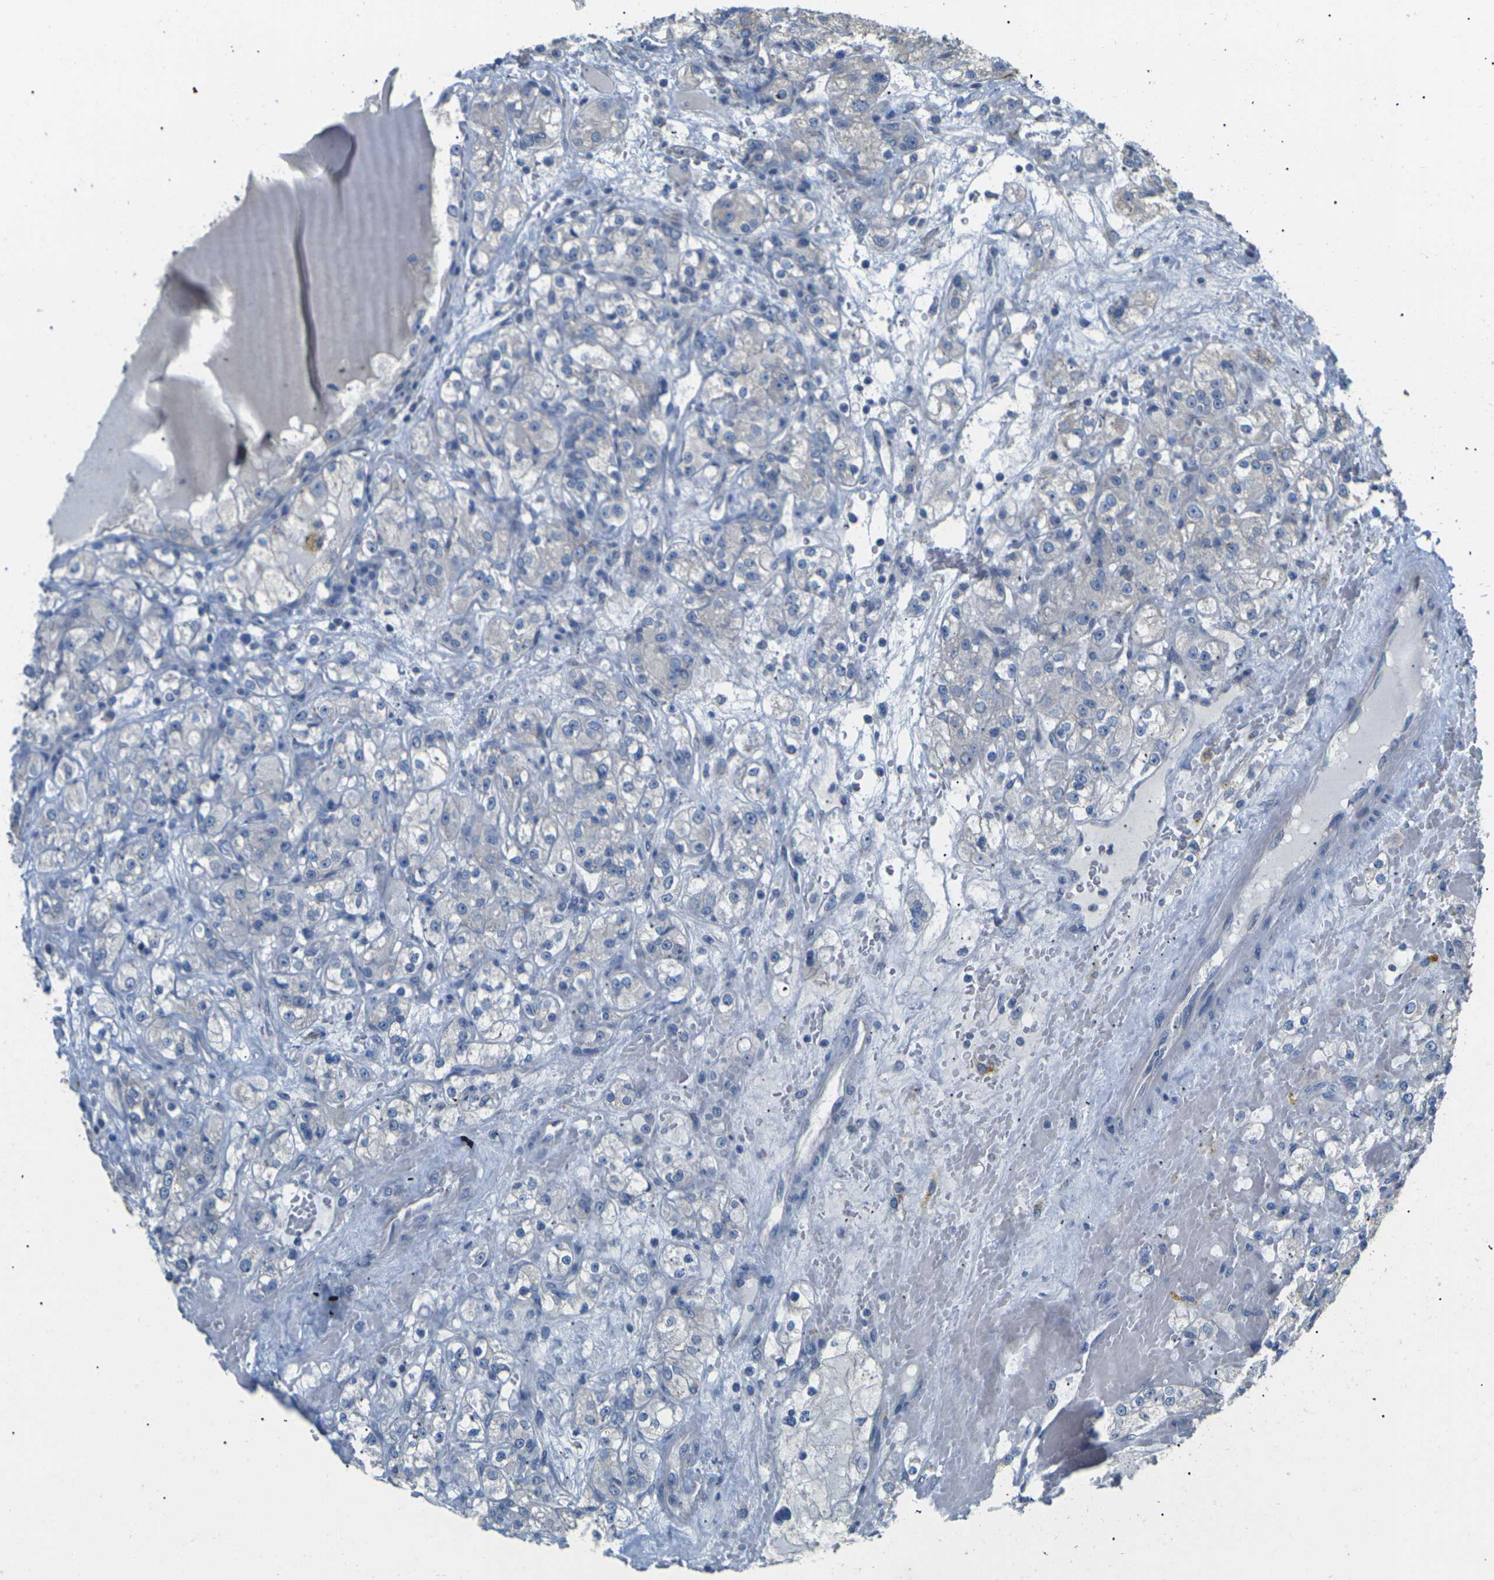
{"staining": {"intensity": "negative", "quantity": "none", "location": "none"}, "tissue": "renal cancer", "cell_type": "Tumor cells", "image_type": "cancer", "snomed": [{"axis": "morphology", "description": "Normal tissue, NOS"}, {"axis": "morphology", "description": "Adenocarcinoma, NOS"}, {"axis": "topography", "description": "Kidney"}], "caption": "Tumor cells are negative for protein expression in human adenocarcinoma (renal).", "gene": "KLHDC8B", "patient": {"sex": "male", "age": 61}}